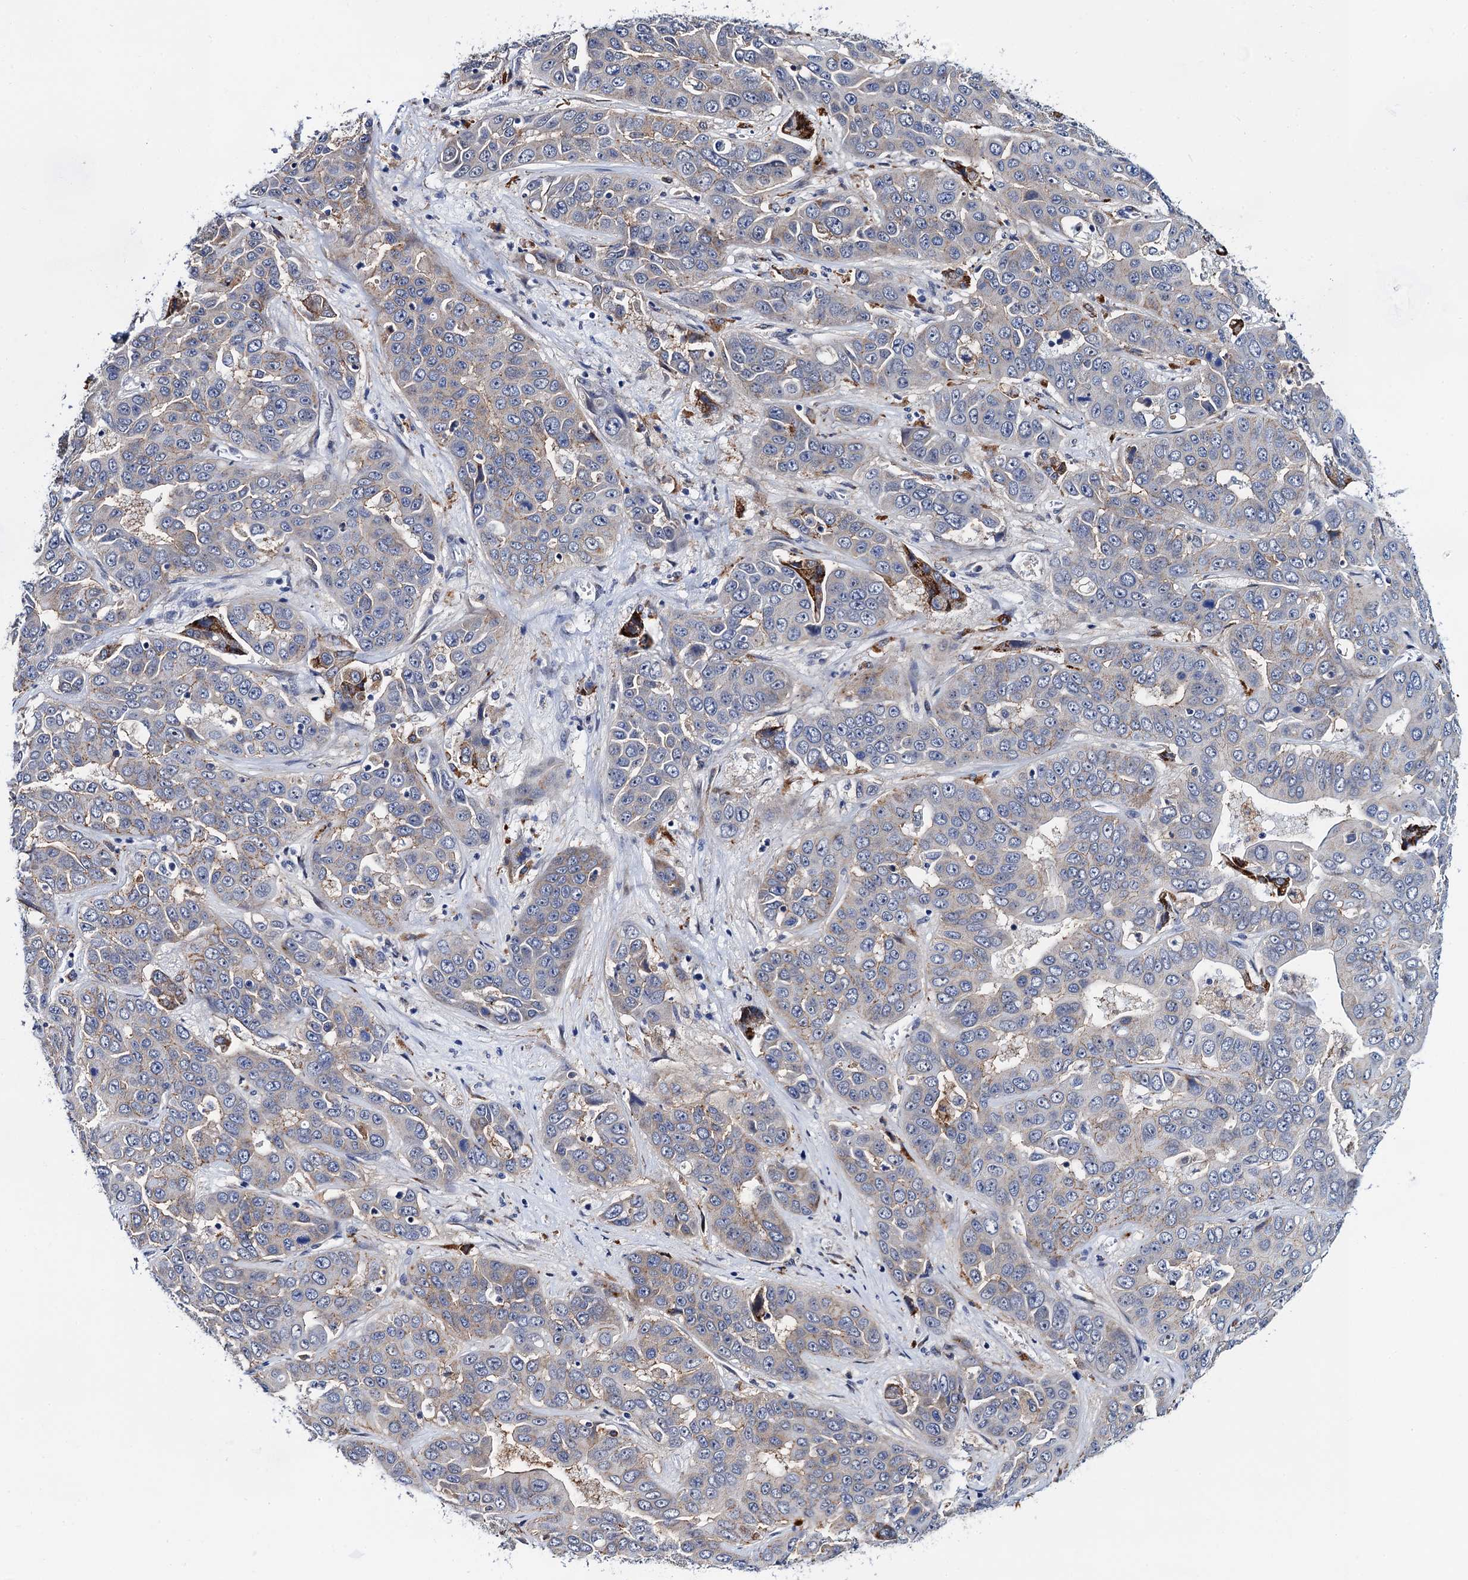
{"staining": {"intensity": "weak", "quantity": "<25%", "location": "cytoplasmic/membranous"}, "tissue": "liver cancer", "cell_type": "Tumor cells", "image_type": "cancer", "snomed": [{"axis": "morphology", "description": "Cholangiocarcinoma"}, {"axis": "topography", "description": "Liver"}], "caption": "This is an immunohistochemistry histopathology image of liver cholangiocarcinoma. There is no expression in tumor cells.", "gene": "SLC7A10", "patient": {"sex": "female", "age": 52}}